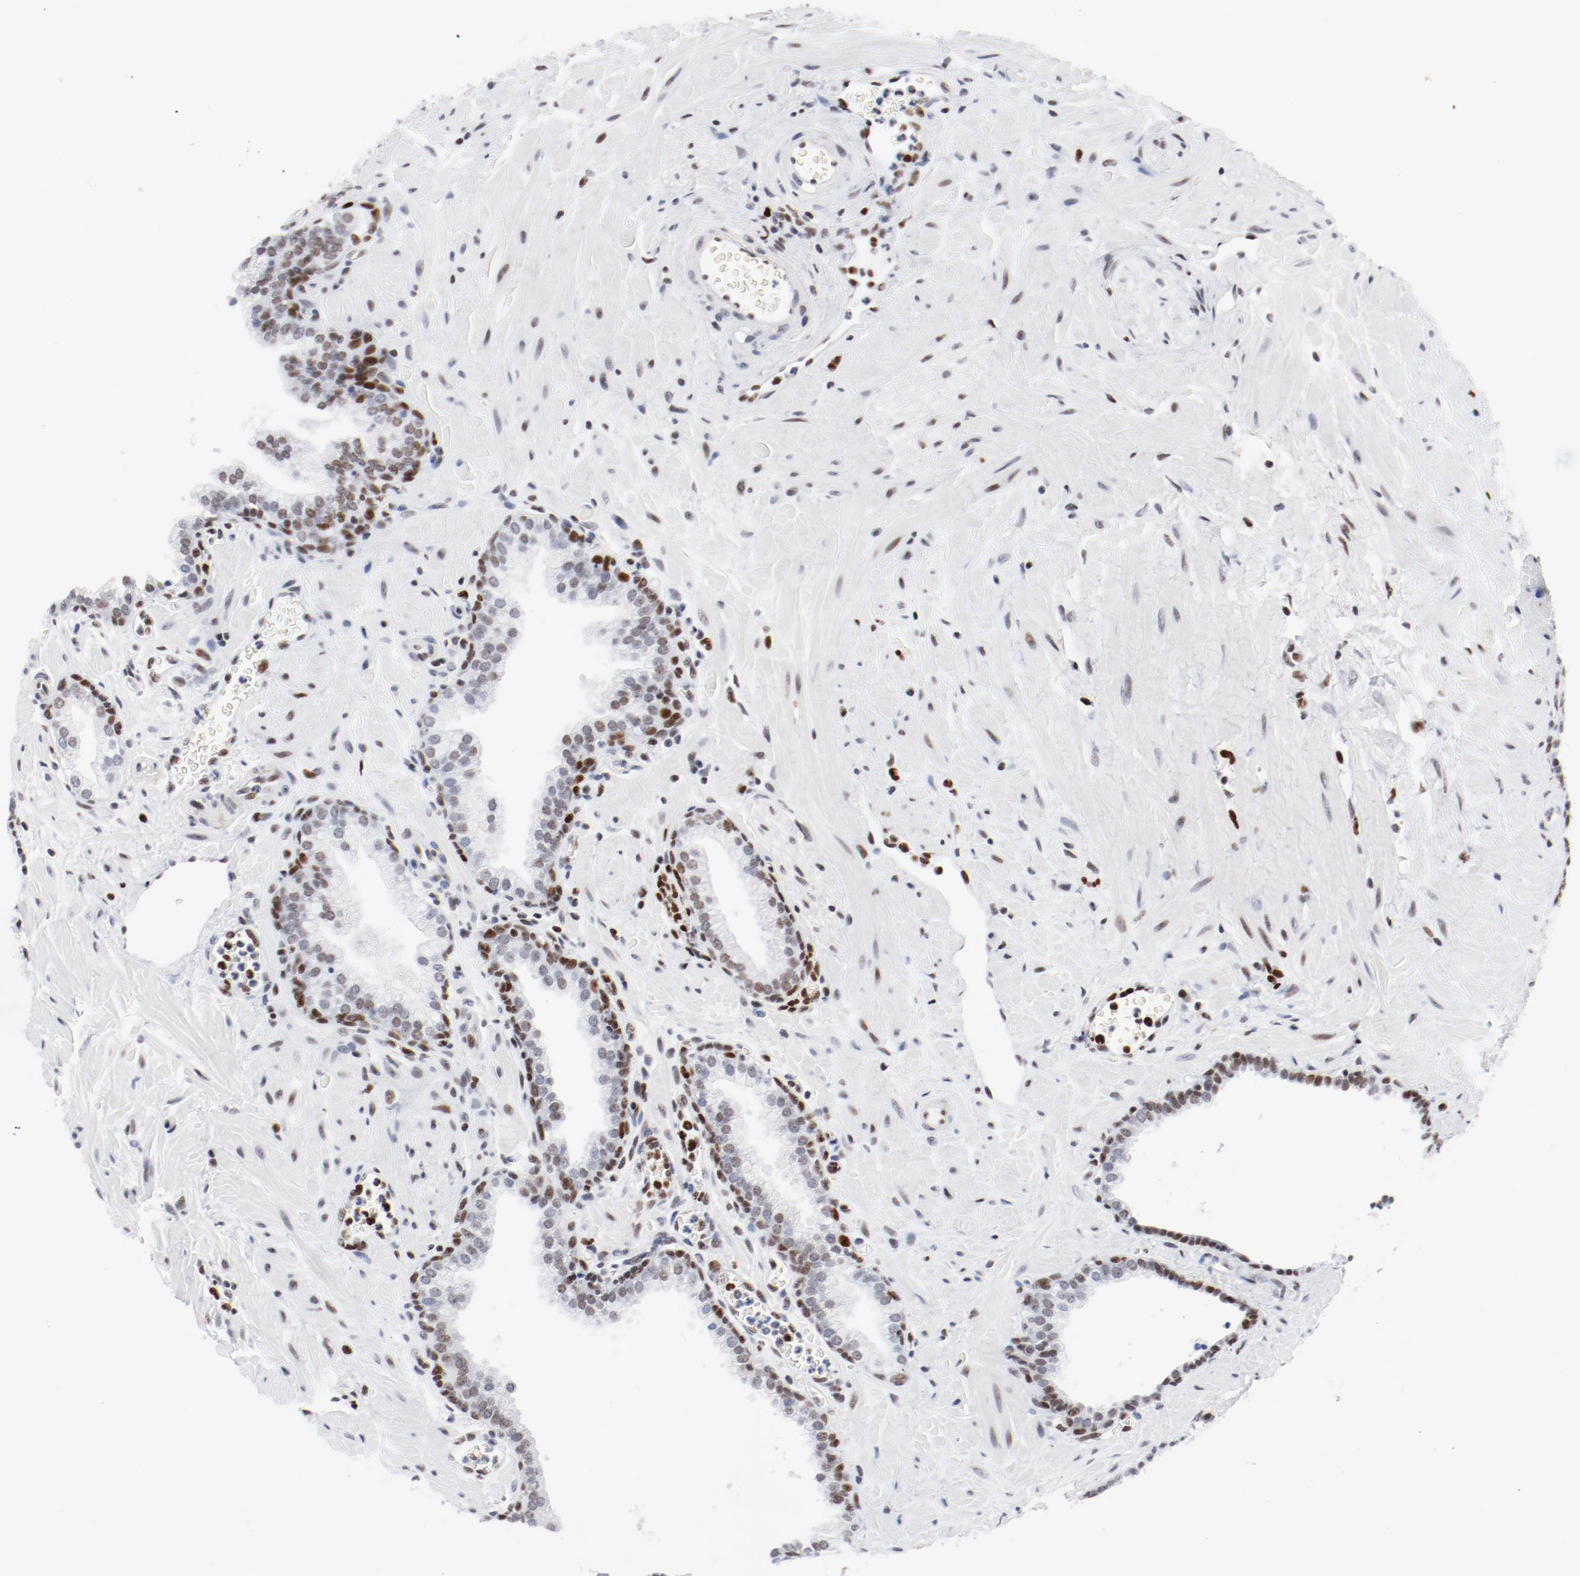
{"staining": {"intensity": "strong", "quantity": "25%-75%", "location": "nuclear"}, "tissue": "prostate", "cell_type": "Glandular cells", "image_type": "normal", "snomed": [{"axis": "morphology", "description": "Normal tissue, NOS"}, {"axis": "topography", "description": "Prostate"}], "caption": "Brown immunohistochemical staining in benign human prostate shows strong nuclear expression in about 25%-75% of glandular cells. Nuclei are stained in blue.", "gene": "POLD1", "patient": {"sex": "male", "age": 60}}